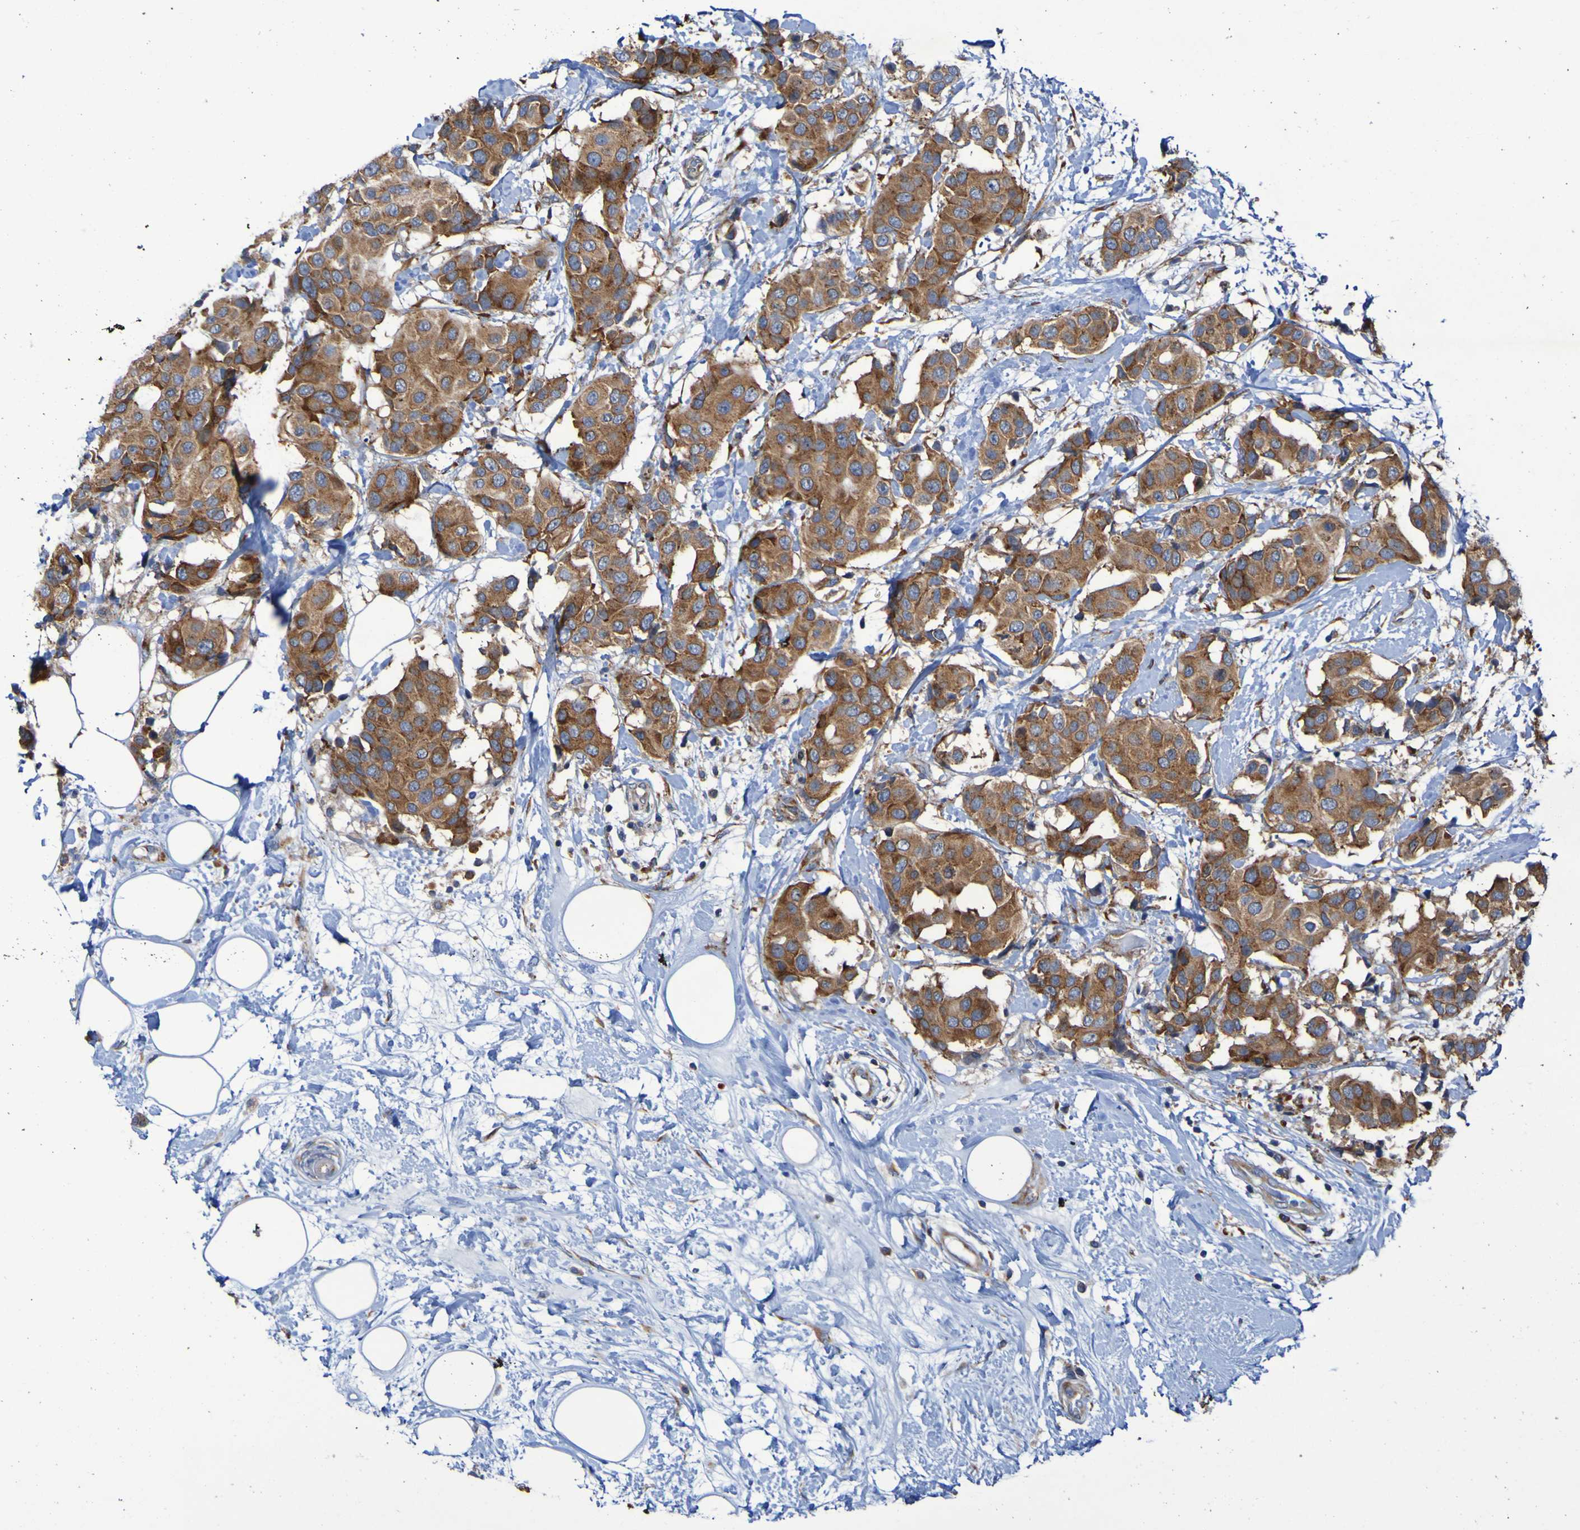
{"staining": {"intensity": "strong", "quantity": ">75%", "location": "cytoplasmic/membranous"}, "tissue": "breast cancer", "cell_type": "Tumor cells", "image_type": "cancer", "snomed": [{"axis": "morphology", "description": "Normal tissue, NOS"}, {"axis": "morphology", "description": "Duct carcinoma"}, {"axis": "topography", "description": "Breast"}], "caption": "Protein expression by IHC reveals strong cytoplasmic/membranous expression in approximately >75% of tumor cells in breast cancer. (Stains: DAB (3,3'-diaminobenzidine) in brown, nuclei in blue, Microscopy: brightfield microscopy at high magnification).", "gene": "FKBP3", "patient": {"sex": "female", "age": 39}}